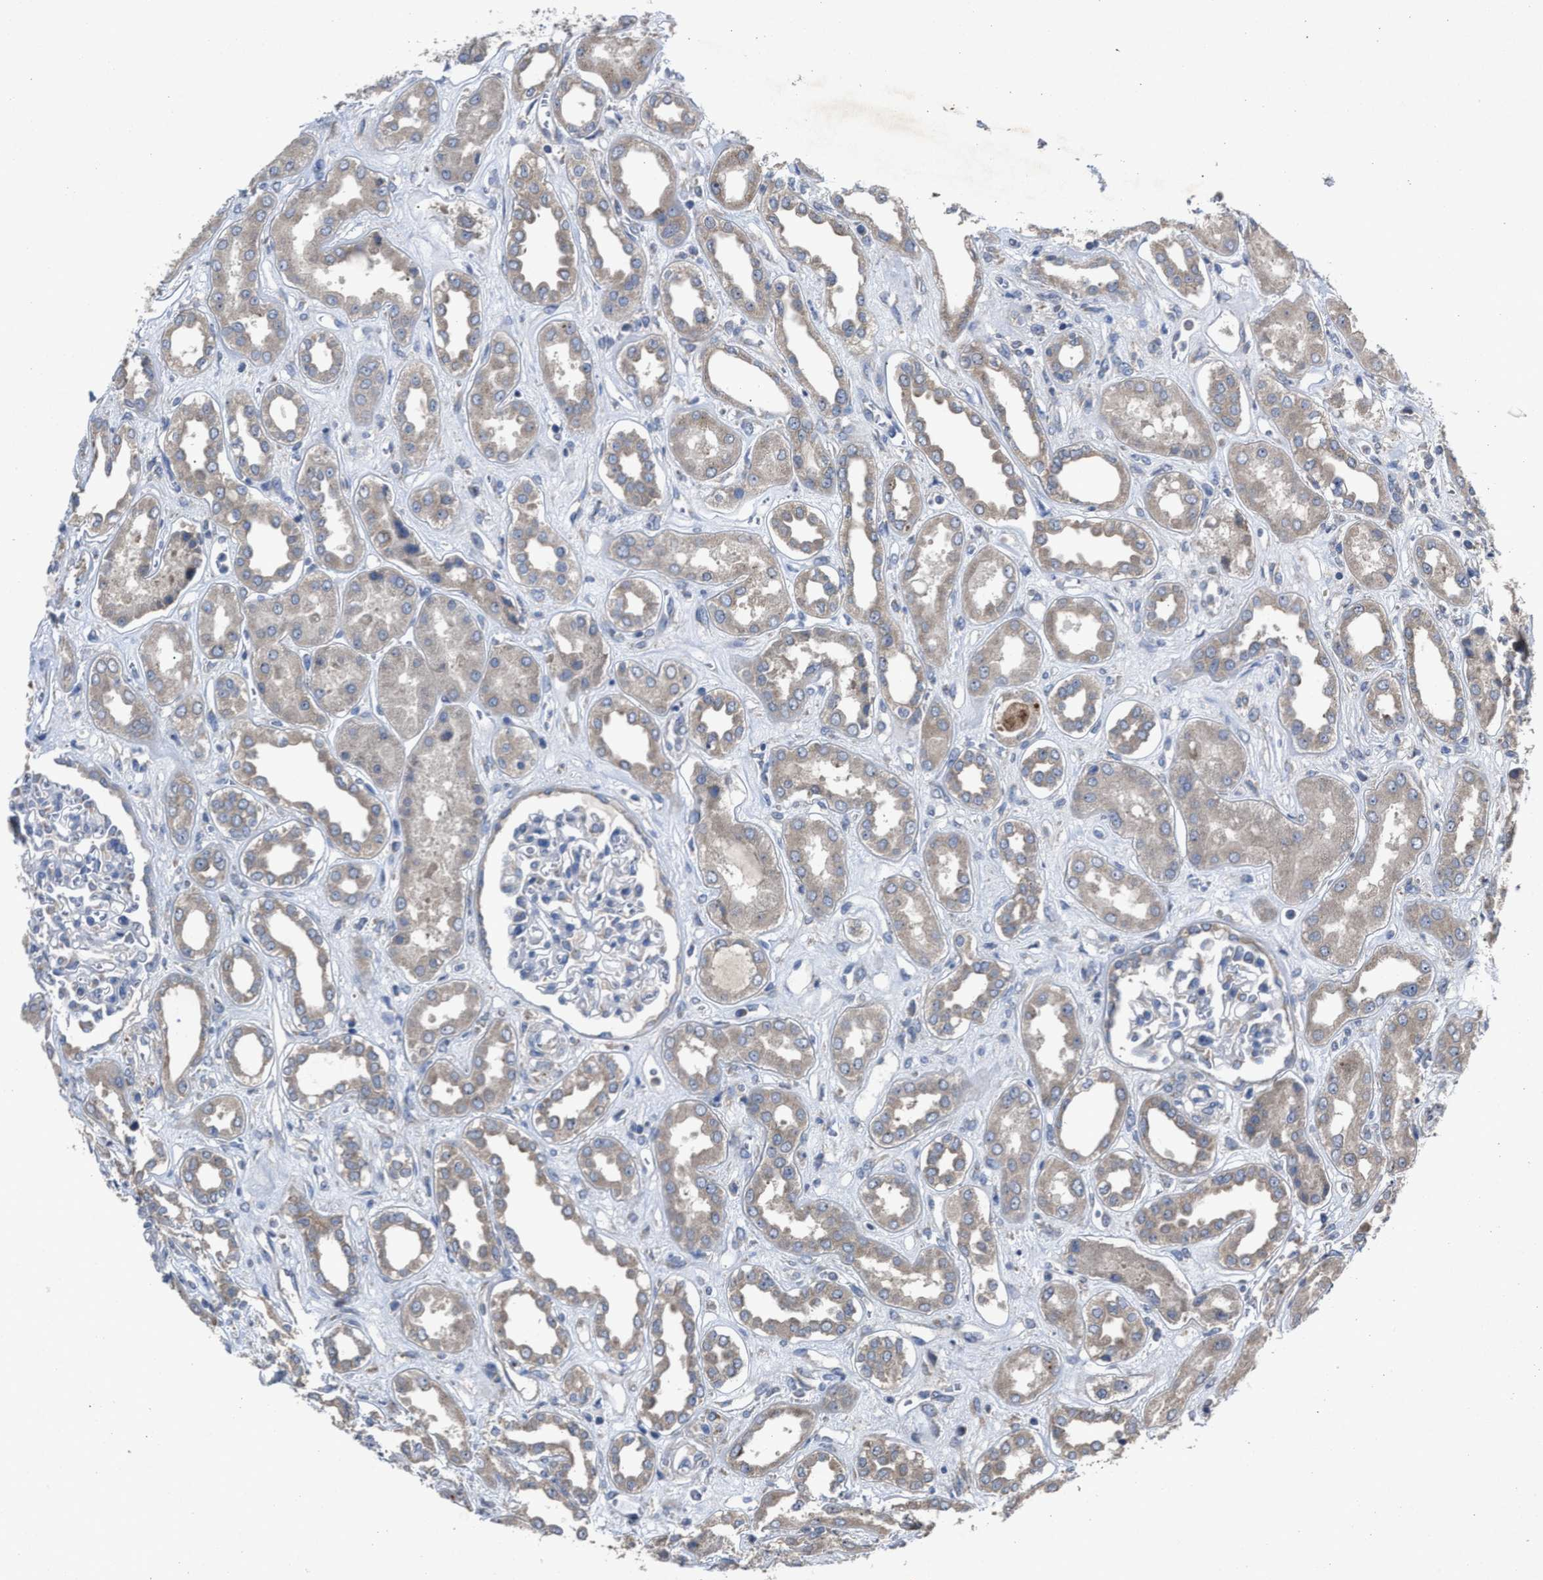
{"staining": {"intensity": "weak", "quantity": "<25%", "location": "cytoplasmic/membranous"}, "tissue": "kidney", "cell_type": "Cells in glomeruli", "image_type": "normal", "snomed": [{"axis": "morphology", "description": "Normal tissue, NOS"}, {"axis": "topography", "description": "Kidney"}], "caption": "There is no significant expression in cells in glomeruli of kidney. (DAB IHC with hematoxylin counter stain).", "gene": "UPF1", "patient": {"sex": "male", "age": 59}}